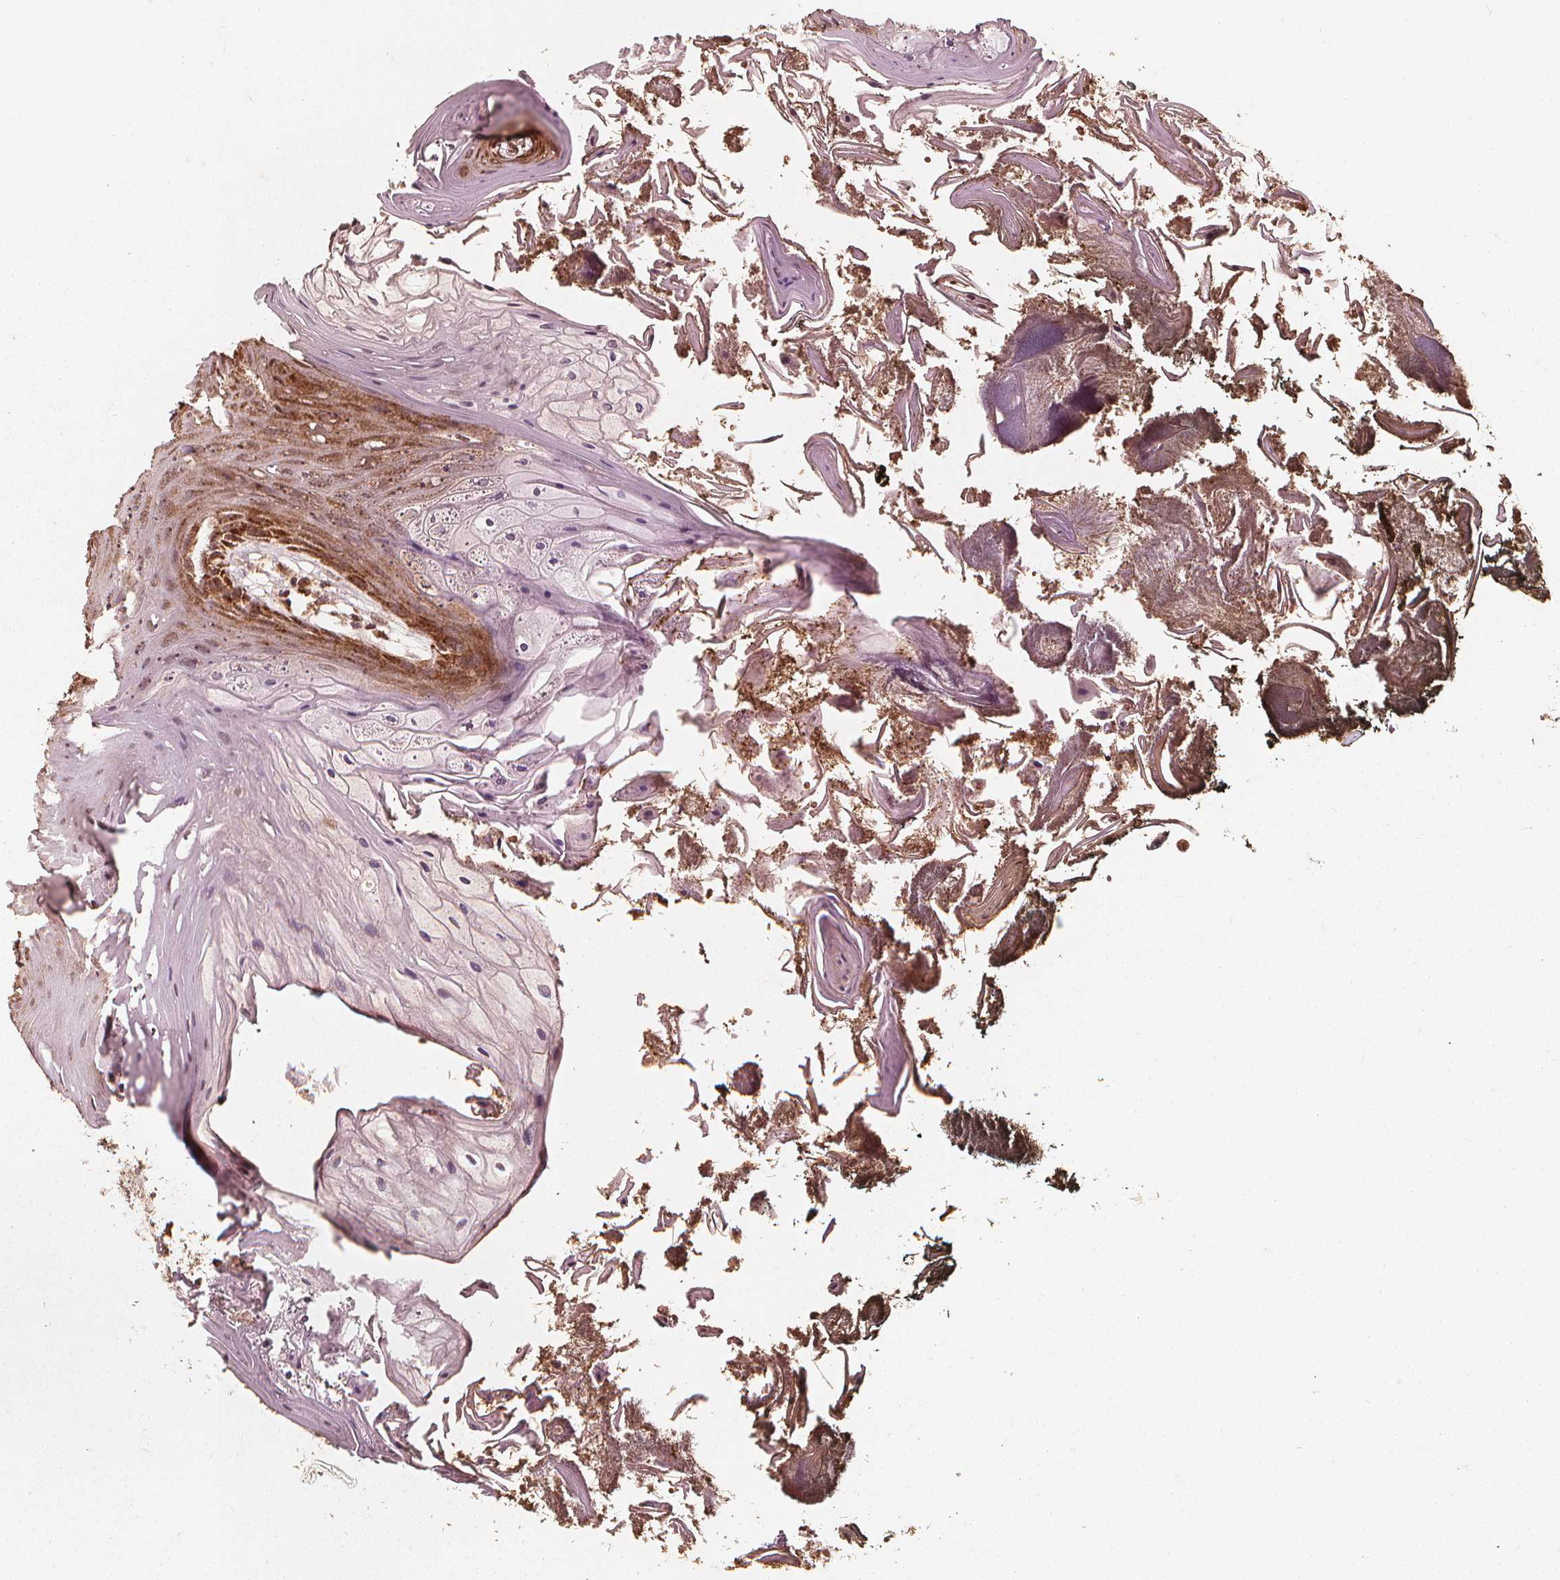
{"staining": {"intensity": "strong", "quantity": ">75%", "location": "cytoplasmic/membranous,nuclear"}, "tissue": "oral mucosa", "cell_type": "Squamous epithelial cells", "image_type": "normal", "snomed": [{"axis": "morphology", "description": "Normal tissue, NOS"}, {"axis": "topography", "description": "Oral tissue"}], "caption": "Immunohistochemistry of unremarkable oral mucosa demonstrates high levels of strong cytoplasmic/membranous,nuclear expression in about >75% of squamous epithelial cells.", "gene": "SMN1", "patient": {"sex": "male", "age": 9}}